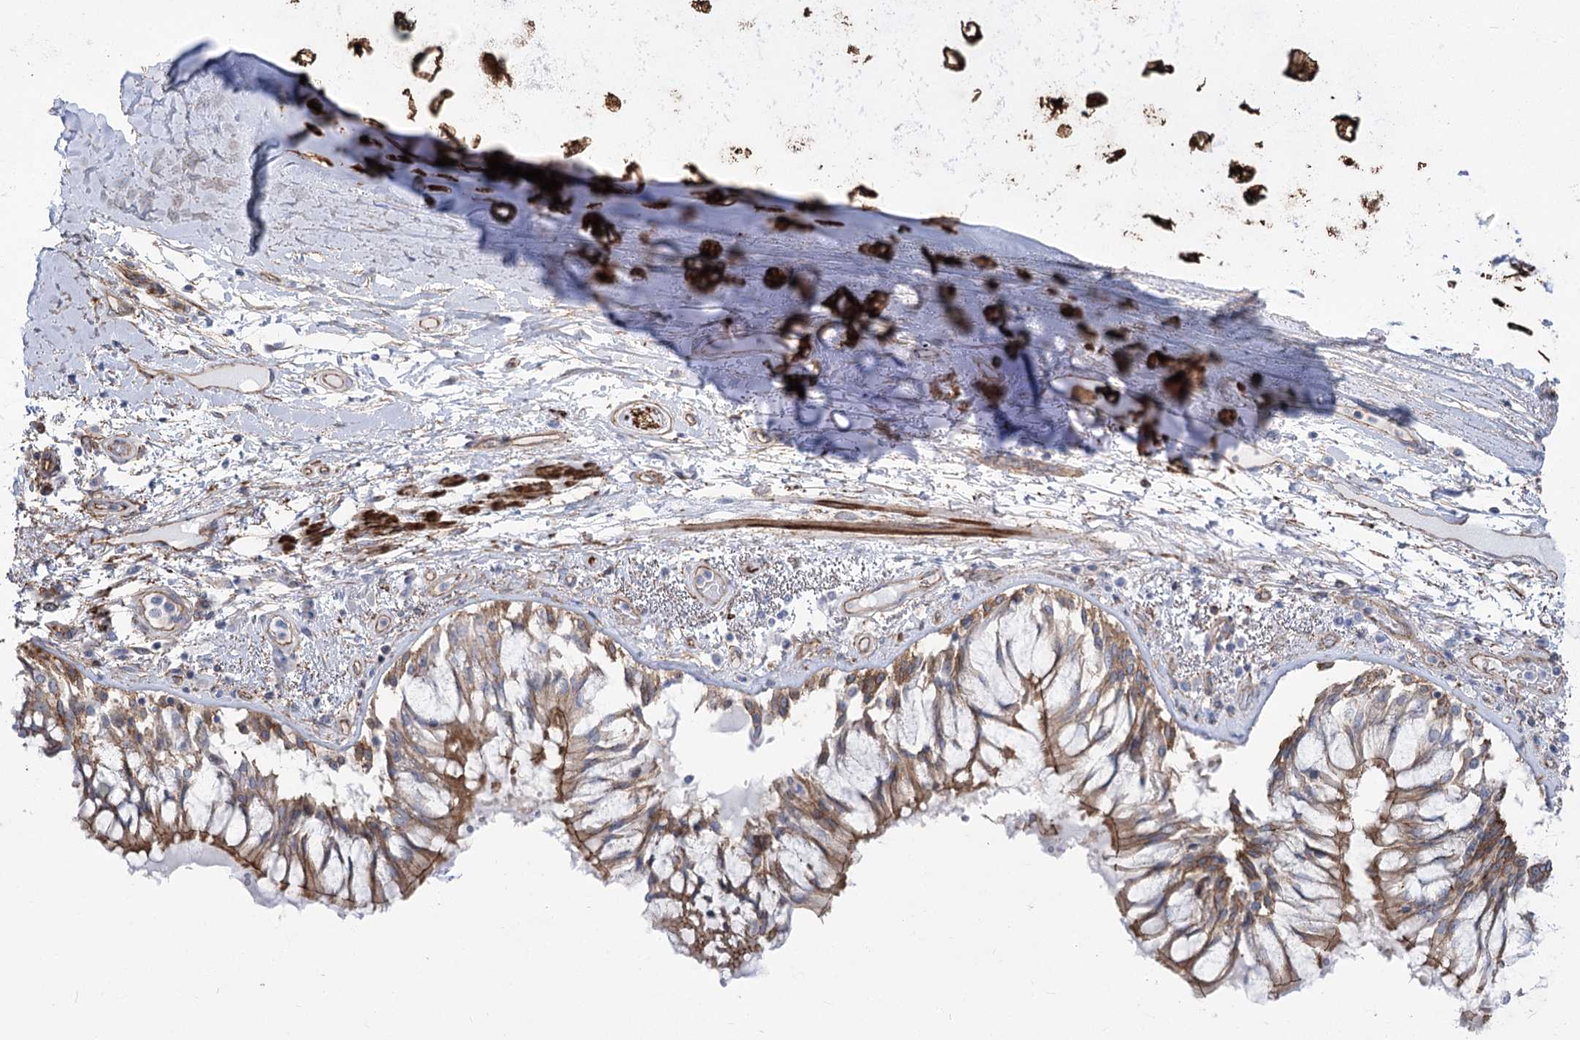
{"staining": {"intensity": "weak", "quantity": ">75%", "location": "cytoplasmic/membranous"}, "tissue": "adipose tissue", "cell_type": "Adipocytes", "image_type": "normal", "snomed": [{"axis": "morphology", "description": "Normal tissue, NOS"}, {"axis": "topography", "description": "Cartilage tissue"}, {"axis": "topography", "description": "Bronchus"}, {"axis": "topography", "description": "Lung"}, {"axis": "topography", "description": "Peripheral nerve tissue"}], "caption": "Immunohistochemical staining of unremarkable adipose tissue displays >75% levels of weak cytoplasmic/membranous protein expression in about >75% of adipocytes.", "gene": "PLEKHA5", "patient": {"sex": "female", "age": 49}}